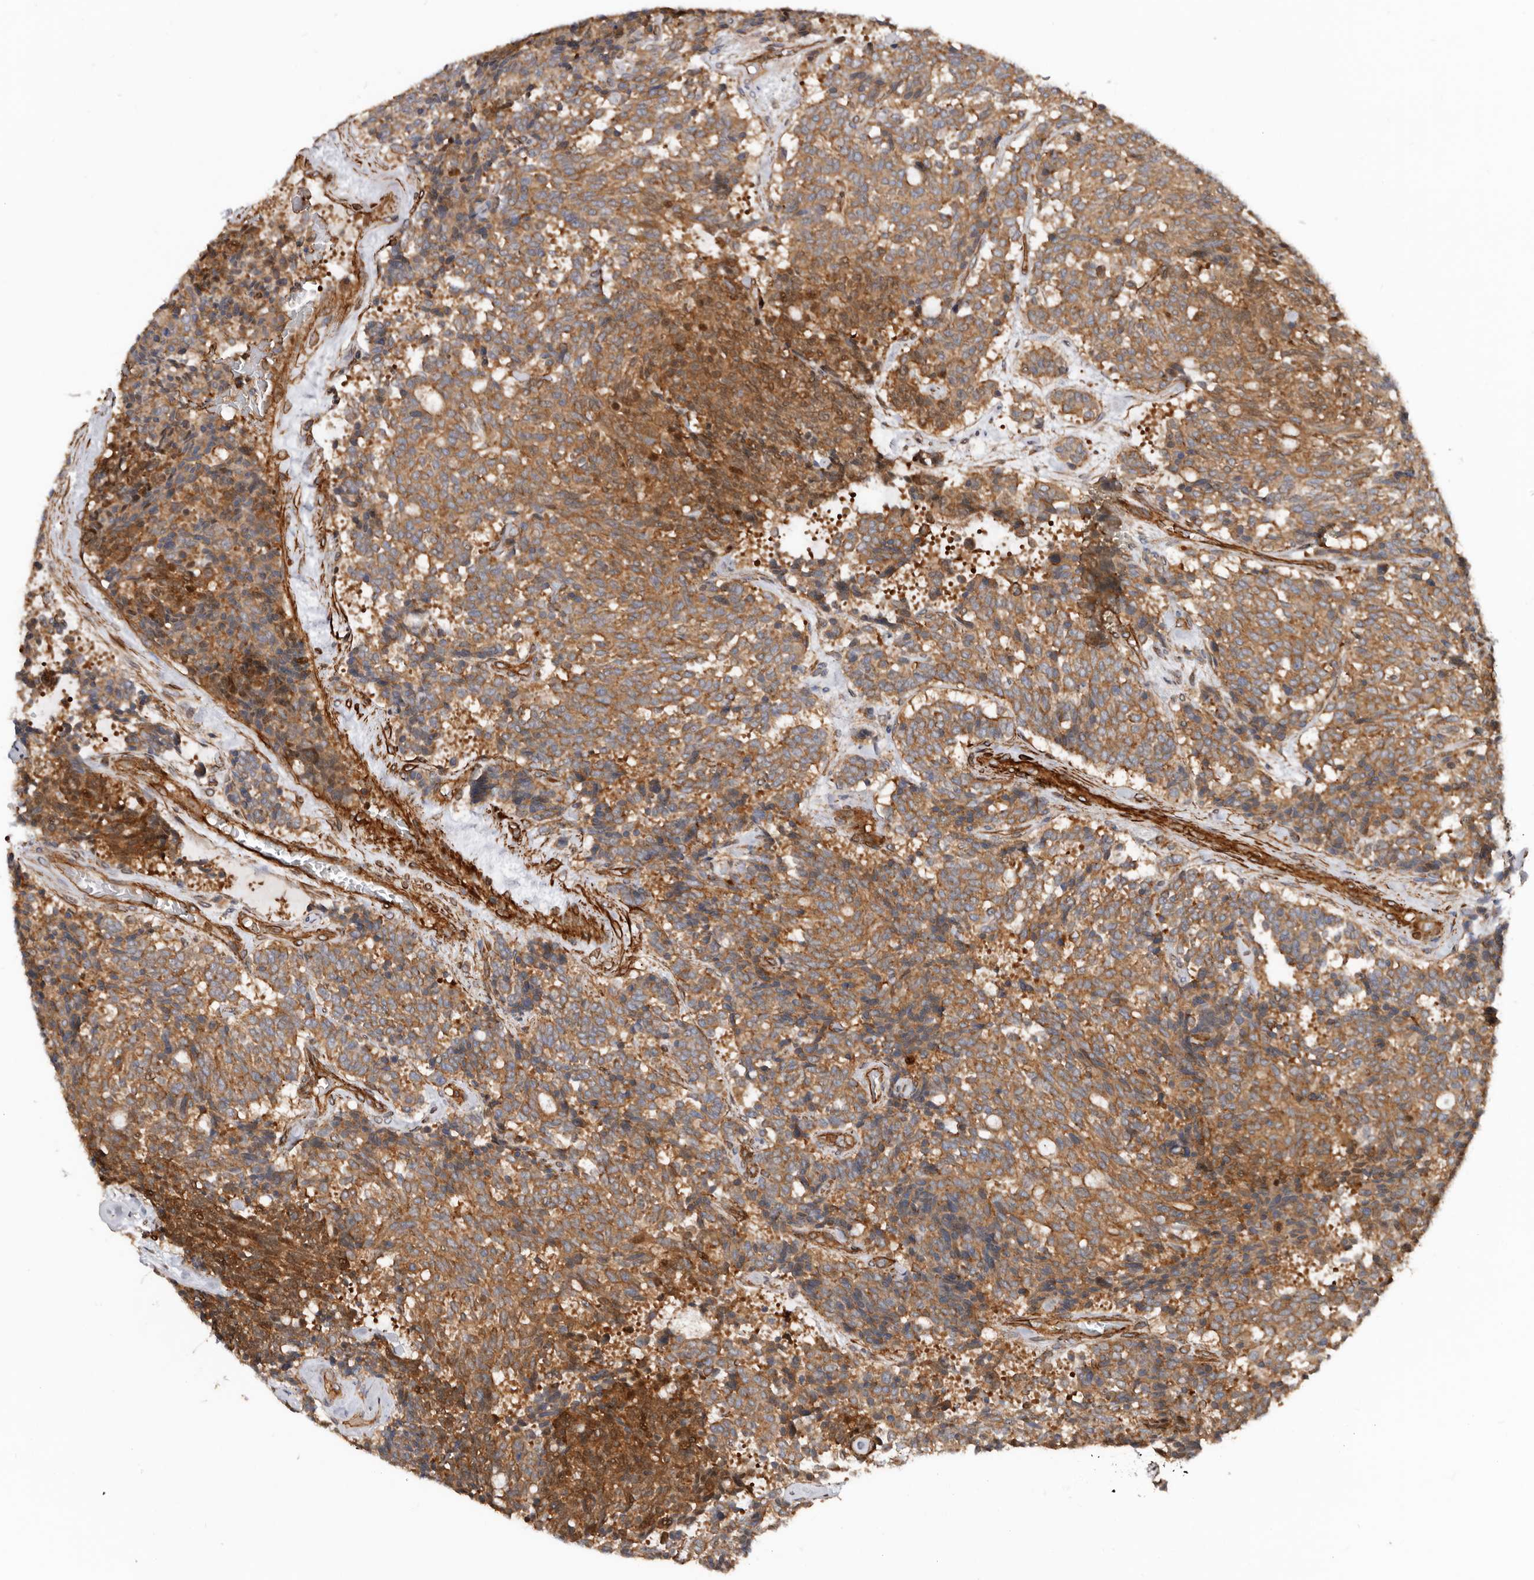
{"staining": {"intensity": "moderate", "quantity": ">75%", "location": "cytoplasmic/membranous"}, "tissue": "carcinoid", "cell_type": "Tumor cells", "image_type": "cancer", "snomed": [{"axis": "morphology", "description": "Carcinoid, malignant, NOS"}, {"axis": "topography", "description": "Pancreas"}], "caption": "A photomicrograph of human malignant carcinoid stained for a protein exhibits moderate cytoplasmic/membranous brown staining in tumor cells. The staining is performed using DAB brown chromogen to label protein expression. The nuclei are counter-stained blue using hematoxylin.", "gene": "TMC7", "patient": {"sex": "female", "age": 54}}